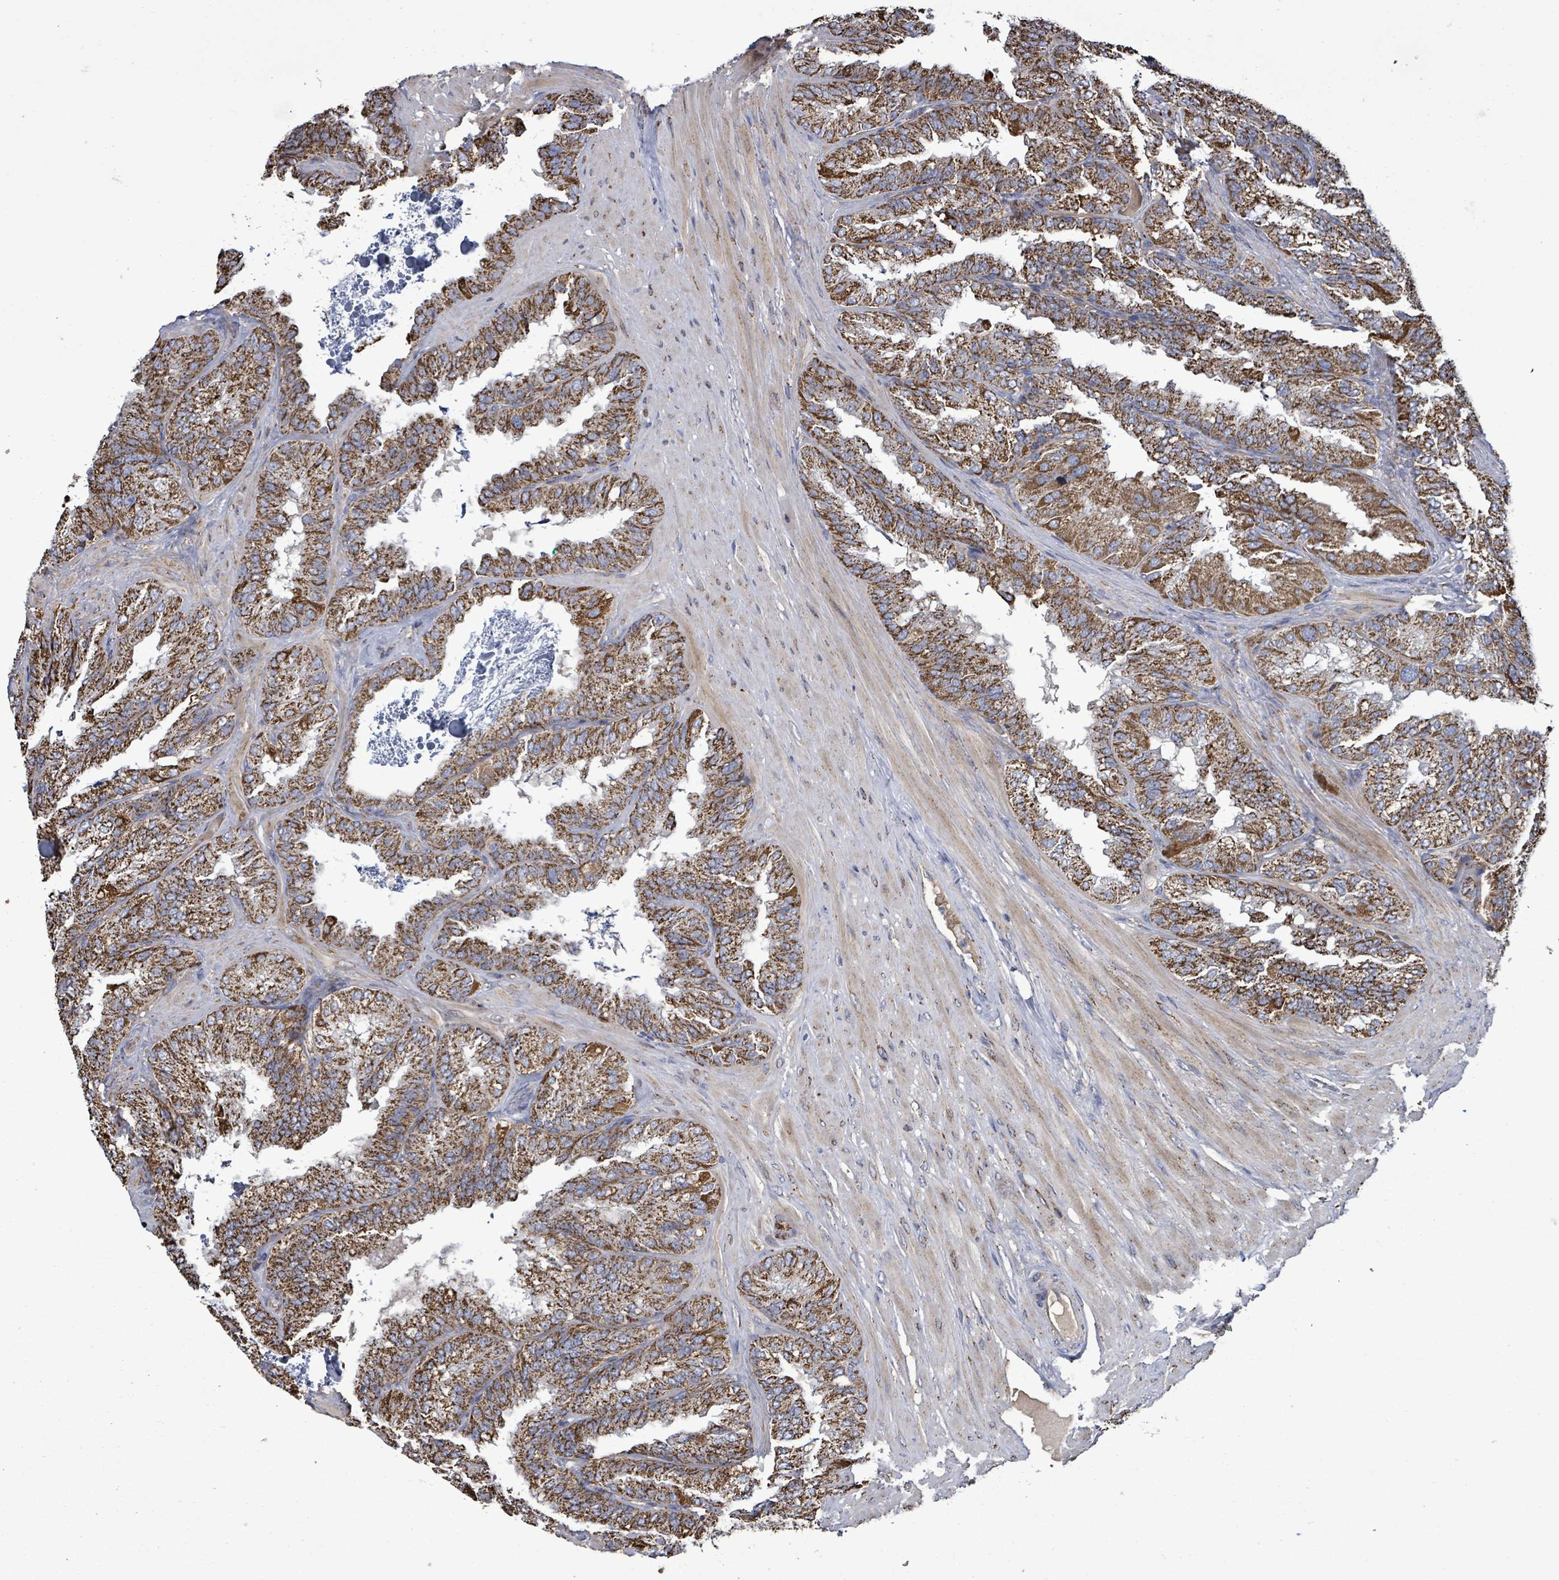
{"staining": {"intensity": "strong", "quantity": ">75%", "location": "cytoplasmic/membranous"}, "tissue": "seminal vesicle", "cell_type": "Glandular cells", "image_type": "normal", "snomed": [{"axis": "morphology", "description": "Normal tissue, NOS"}, {"axis": "topography", "description": "Seminal veicle"}], "caption": "Seminal vesicle was stained to show a protein in brown. There is high levels of strong cytoplasmic/membranous positivity in about >75% of glandular cells.", "gene": "MTMR12", "patient": {"sex": "male", "age": 58}}